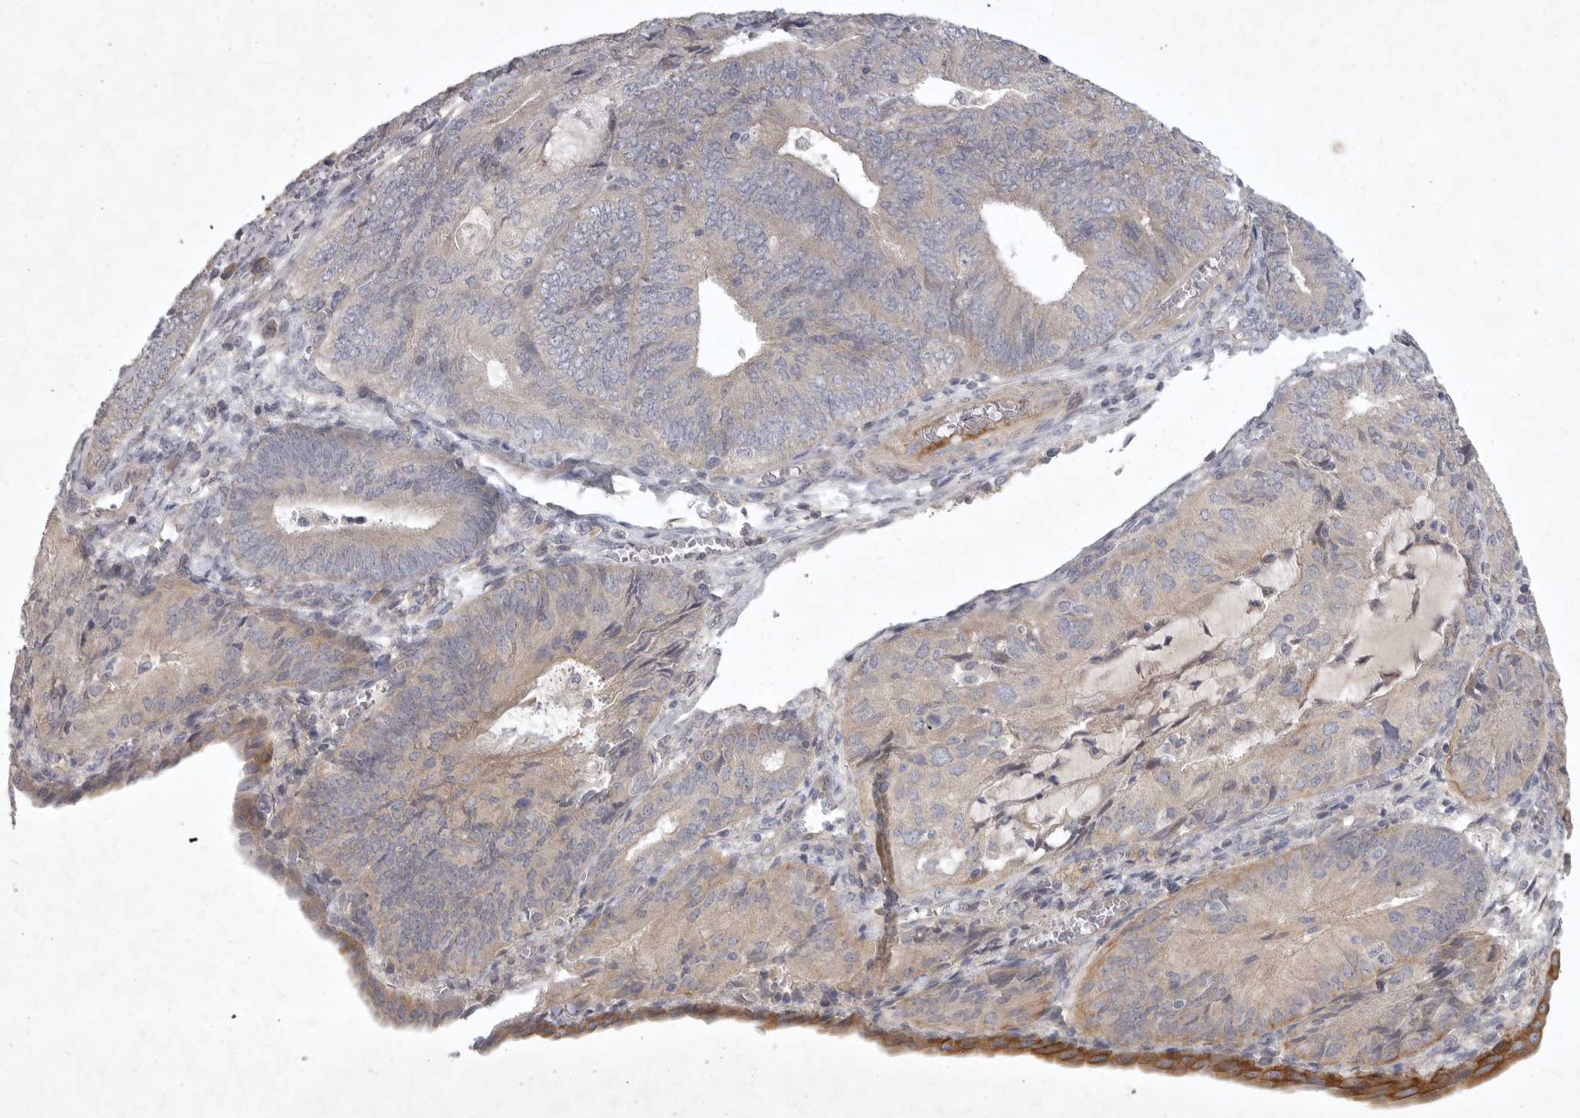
{"staining": {"intensity": "moderate", "quantity": "<25%", "location": "cytoplasmic/membranous"}, "tissue": "endometrial cancer", "cell_type": "Tumor cells", "image_type": "cancer", "snomed": [{"axis": "morphology", "description": "Adenocarcinoma, NOS"}, {"axis": "topography", "description": "Endometrium"}], "caption": "Tumor cells show moderate cytoplasmic/membranous positivity in approximately <25% of cells in adenocarcinoma (endometrial).", "gene": "BZW2", "patient": {"sex": "female", "age": 81}}